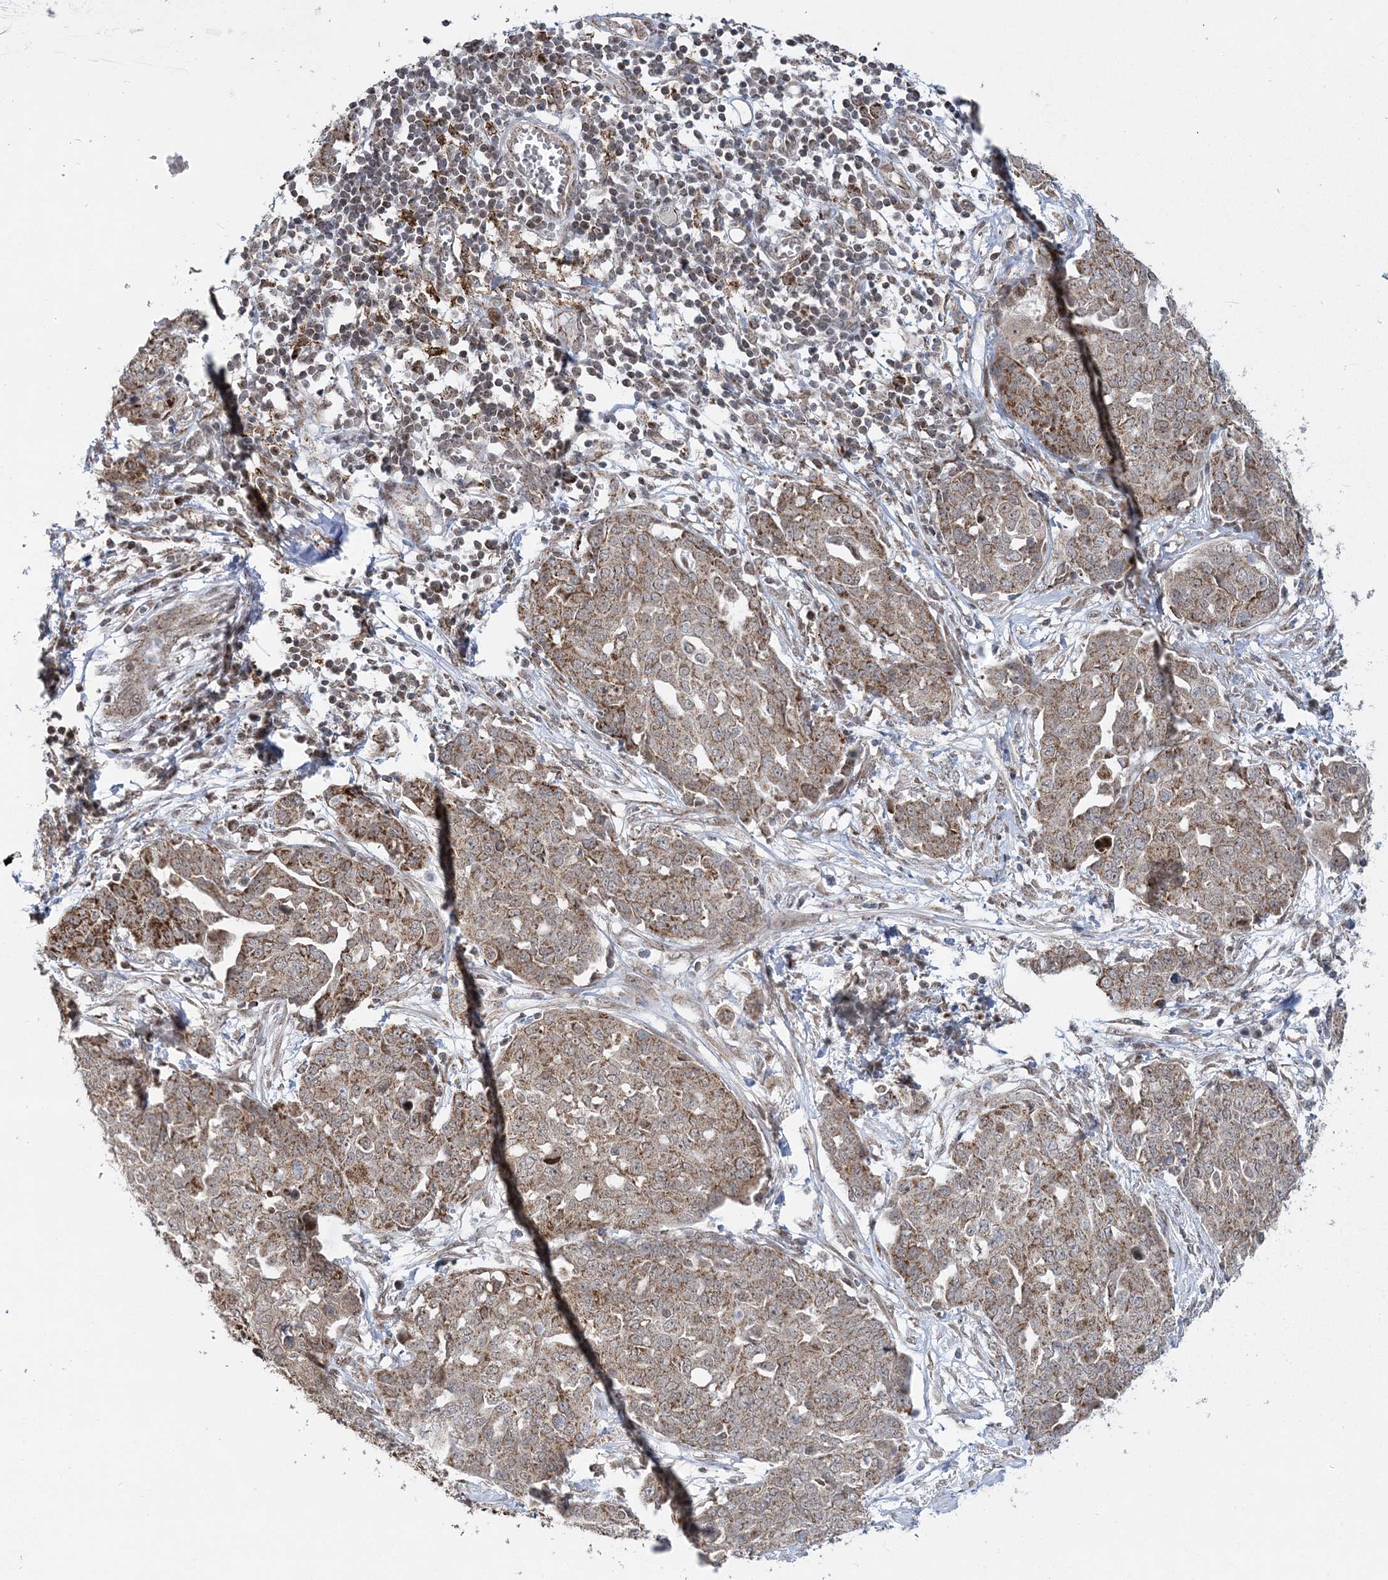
{"staining": {"intensity": "moderate", "quantity": ">75%", "location": "cytoplasmic/membranous"}, "tissue": "ovarian cancer", "cell_type": "Tumor cells", "image_type": "cancer", "snomed": [{"axis": "morphology", "description": "Cystadenocarcinoma, serous, NOS"}, {"axis": "topography", "description": "Soft tissue"}, {"axis": "topography", "description": "Ovary"}], "caption": "DAB (3,3'-diaminobenzidine) immunohistochemical staining of ovarian serous cystadenocarcinoma exhibits moderate cytoplasmic/membranous protein staining in approximately >75% of tumor cells. The staining was performed using DAB to visualize the protein expression in brown, while the nuclei were stained in blue with hematoxylin (Magnification: 20x).", "gene": "GRSF1", "patient": {"sex": "female", "age": 57}}